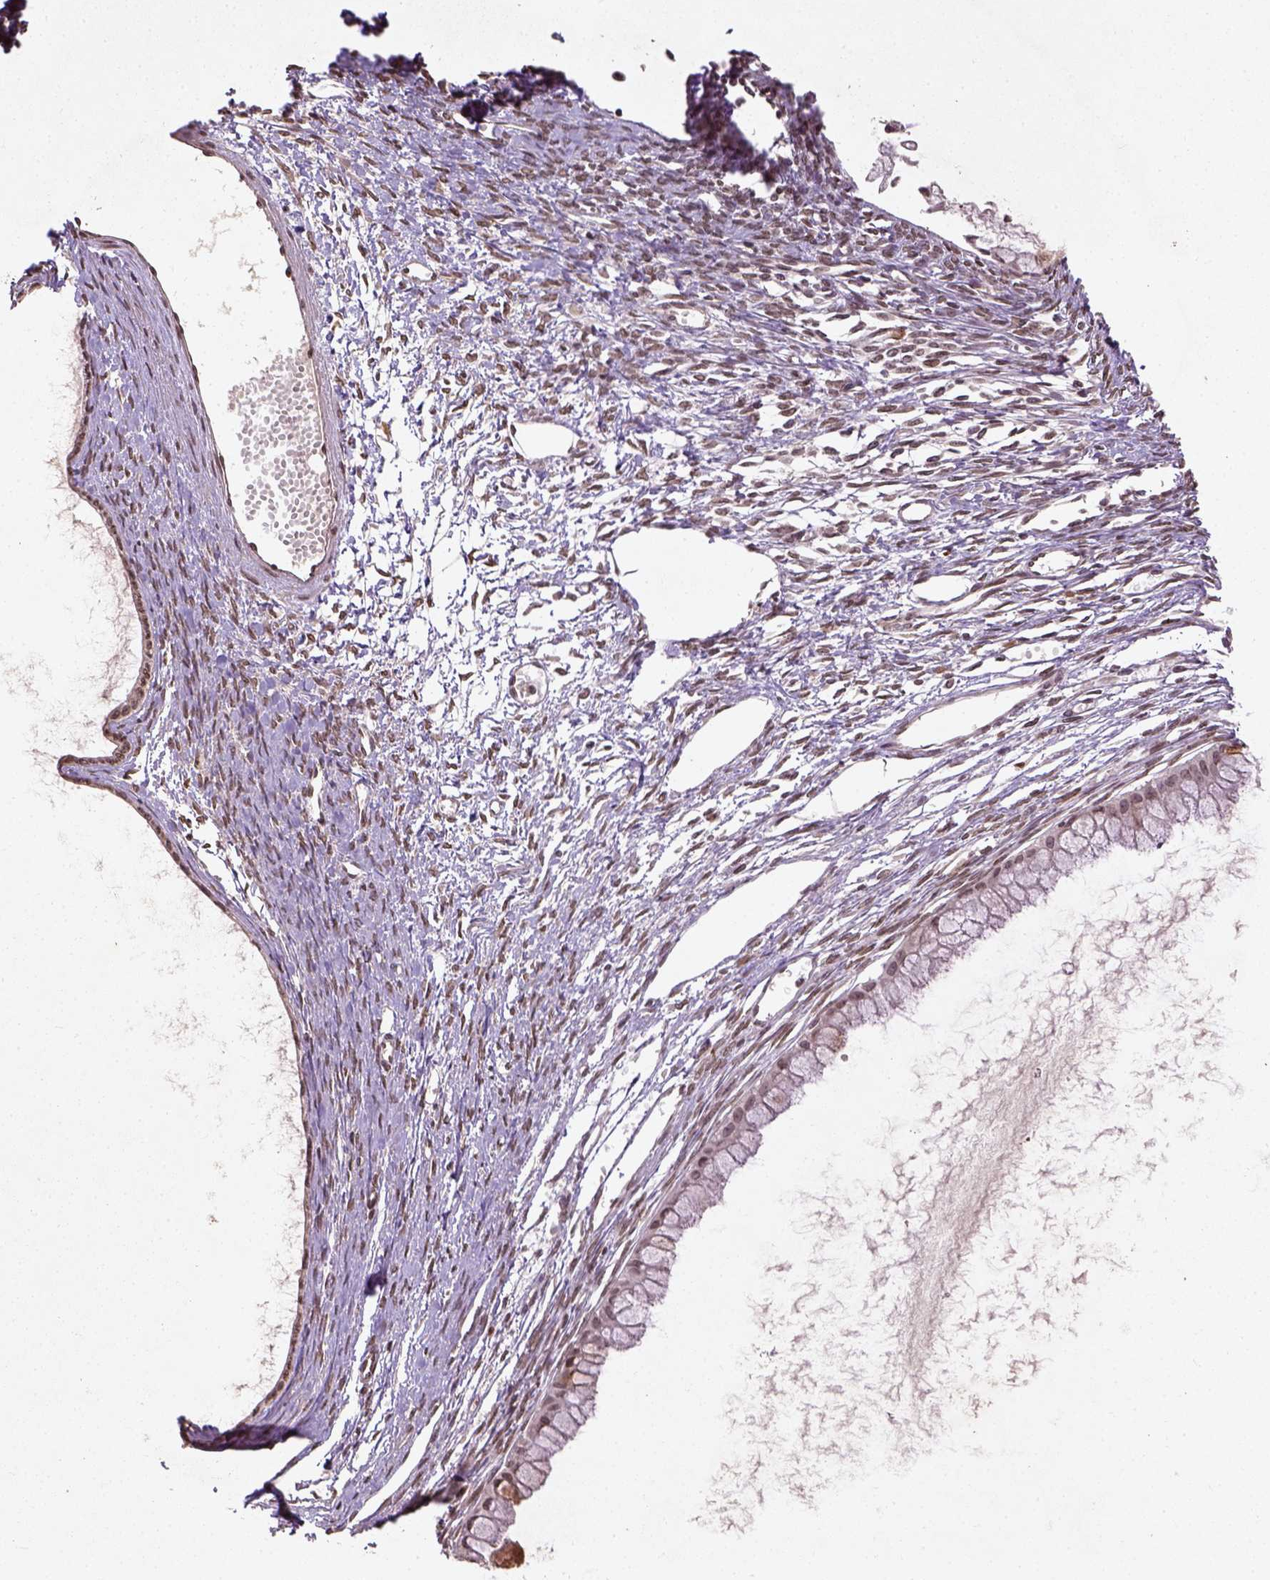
{"staining": {"intensity": "moderate", "quantity": ">75%", "location": "nuclear"}, "tissue": "ovarian cancer", "cell_type": "Tumor cells", "image_type": "cancer", "snomed": [{"axis": "morphology", "description": "Cystadenocarcinoma, mucinous, NOS"}, {"axis": "topography", "description": "Ovary"}], "caption": "This image demonstrates mucinous cystadenocarcinoma (ovarian) stained with immunohistochemistry to label a protein in brown. The nuclear of tumor cells show moderate positivity for the protein. Nuclei are counter-stained blue.", "gene": "BANF1", "patient": {"sex": "female", "age": 41}}